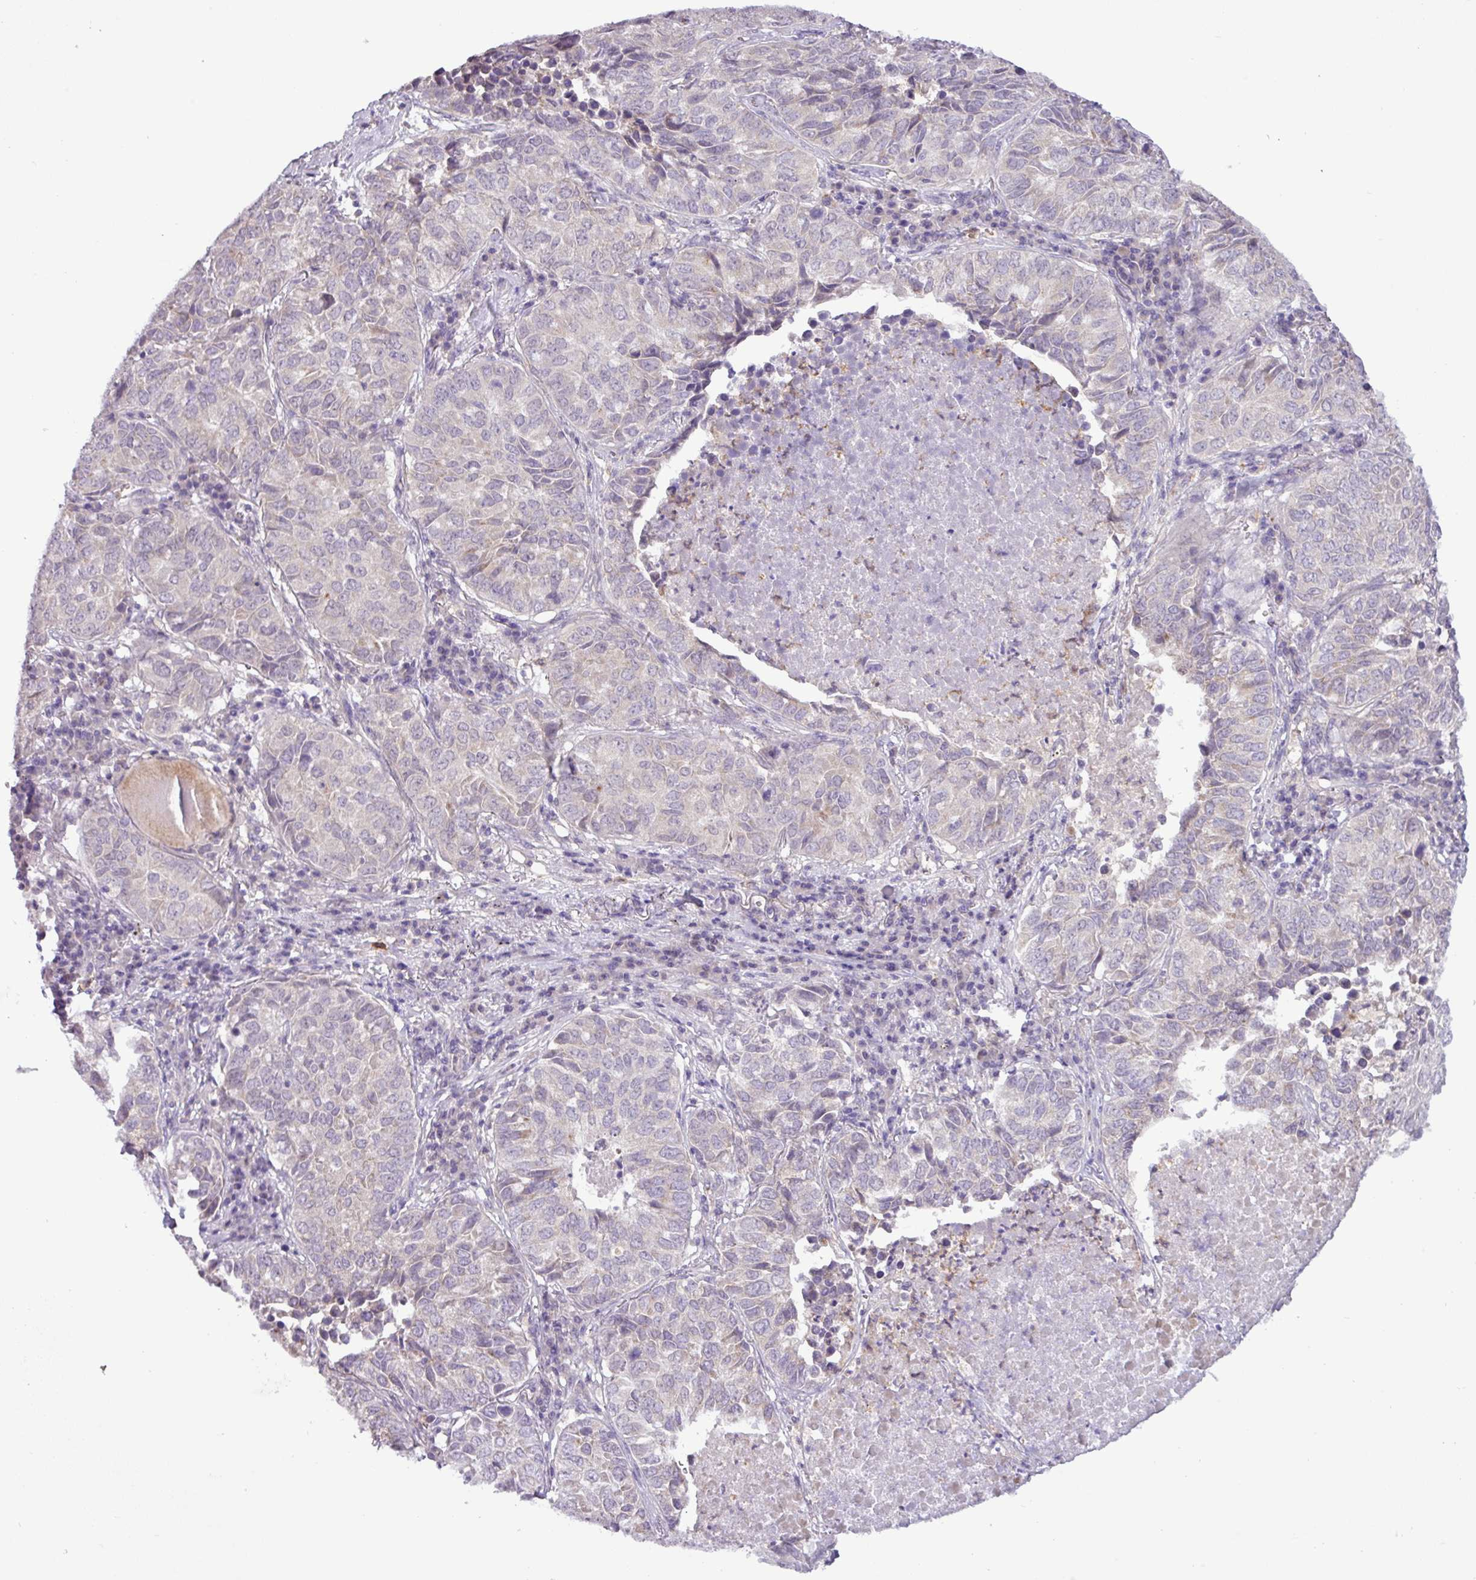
{"staining": {"intensity": "negative", "quantity": "none", "location": "none"}, "tissue": "lung cancer", "cell_type": "Tumor cells", "image_type": "cancer", "snomed": [{"axis": "morphology", "description": "Adenocarcinoma, NOS"}, {"axis": "topography", "description": "Lung"}], "caption": "IHC of human lung adenocarcinoma exhibits no expression in tumor cells. (Brightfield microscopy of DAB immunohistochemistry at high magnification).", "gene": "TONSL", "patient": {"sex": "female", "age": 50}}